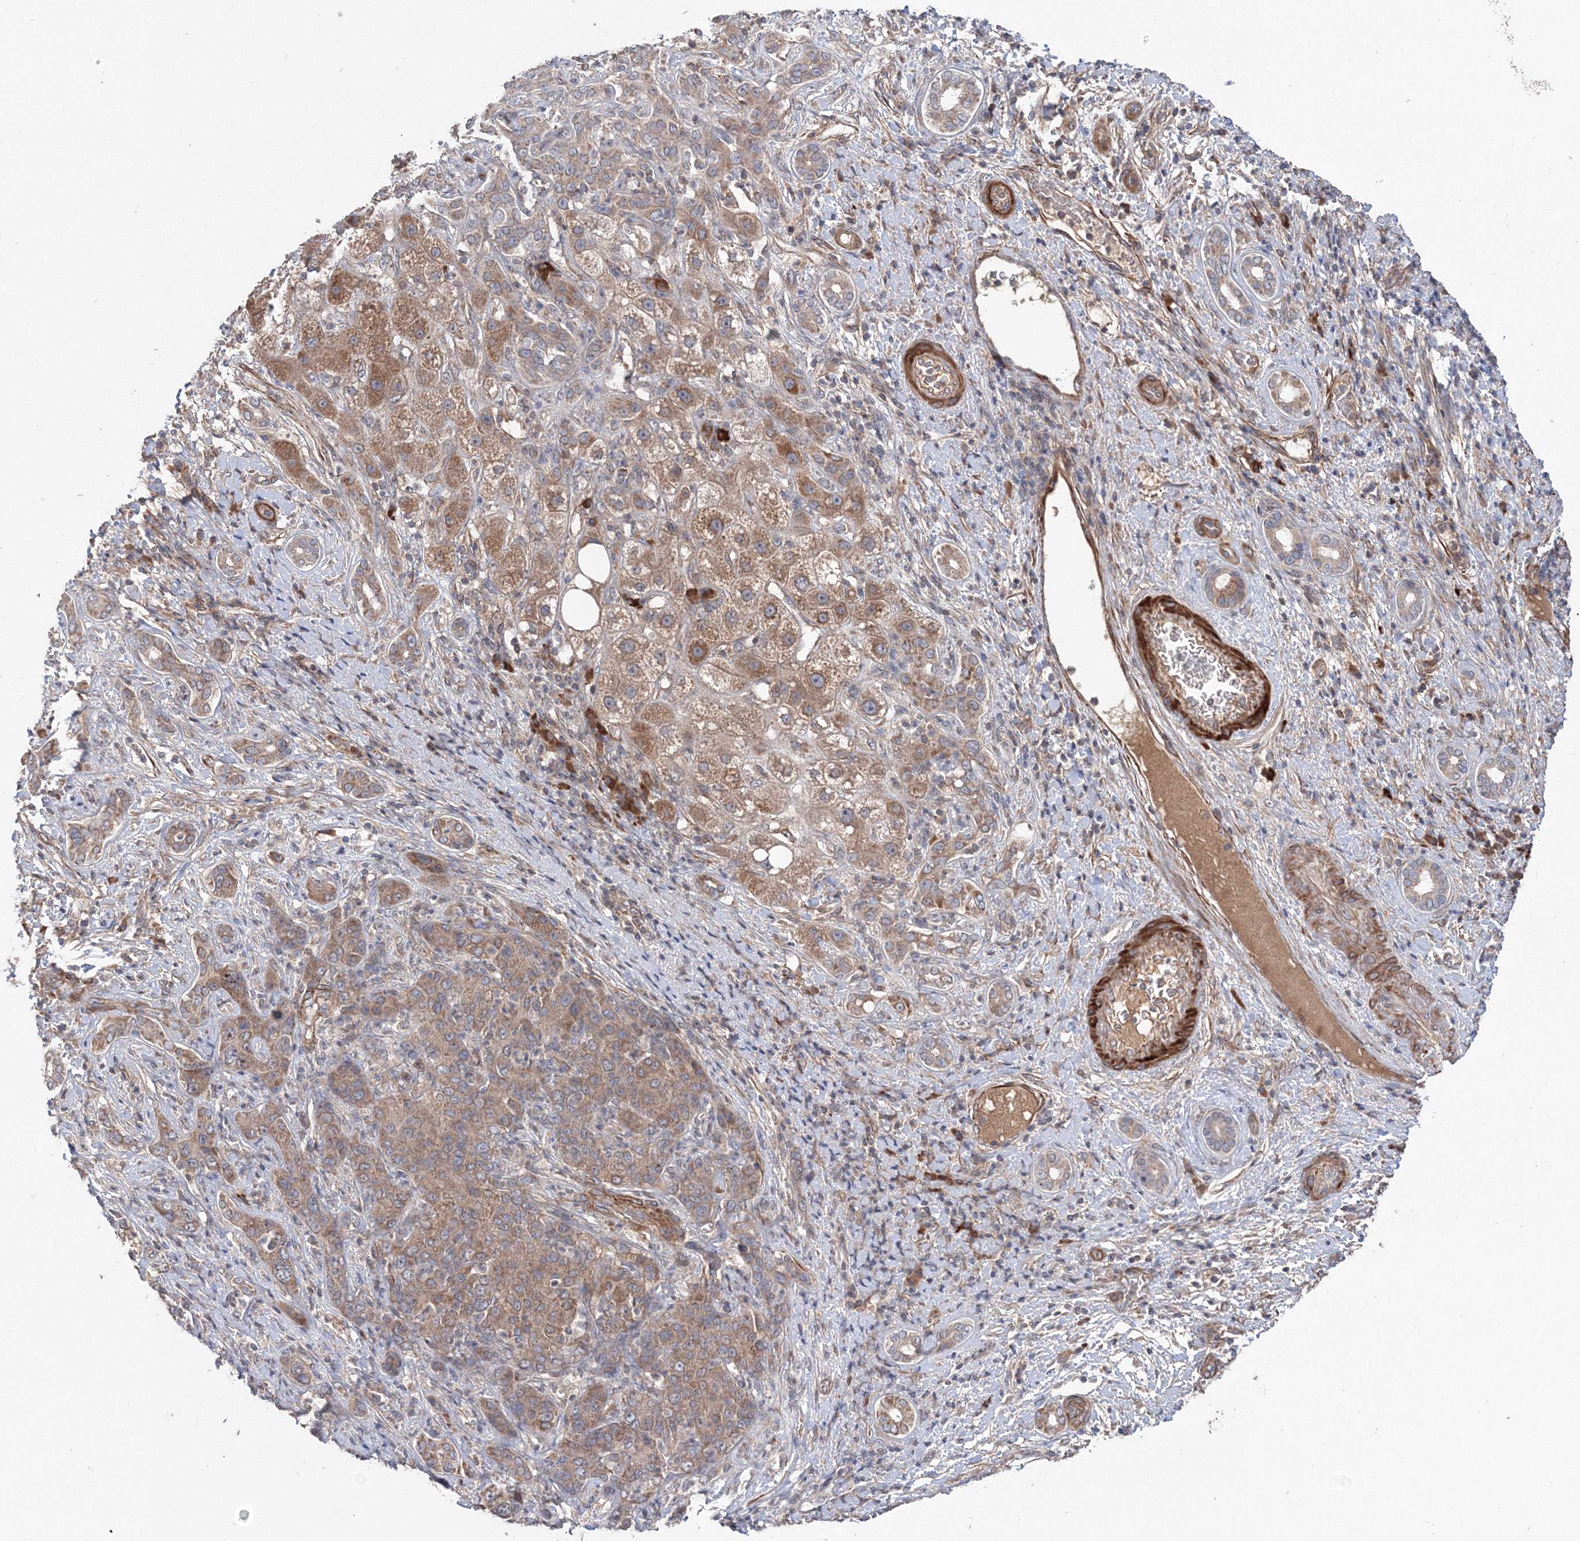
{"staining": {"intensity": "moderate", "quantity": ">75%", "location": "cytoplasmic/membranous"}, "tissue": "liver cancer", "cell_type": "Tumor cells", "image_type": "cancer", "snomed": [{"axis": "morphology", "description": "Carcinoma, Hepatocellular, NOS"}, {"axis": "topography", "description": "Liver"}], "caption": "The image demonstrates a brown stain indicating the presence of a protein in the cytoplasmic/membranous of tumor cells in liver cancer (hepatocellular carcinoma). (DAB (3,3'-diaminobenzidine) = brown stain, brightfield microscopy at high magnification).", "gene": "NOA1", "patient": {"sex": "male", "age": 65}}